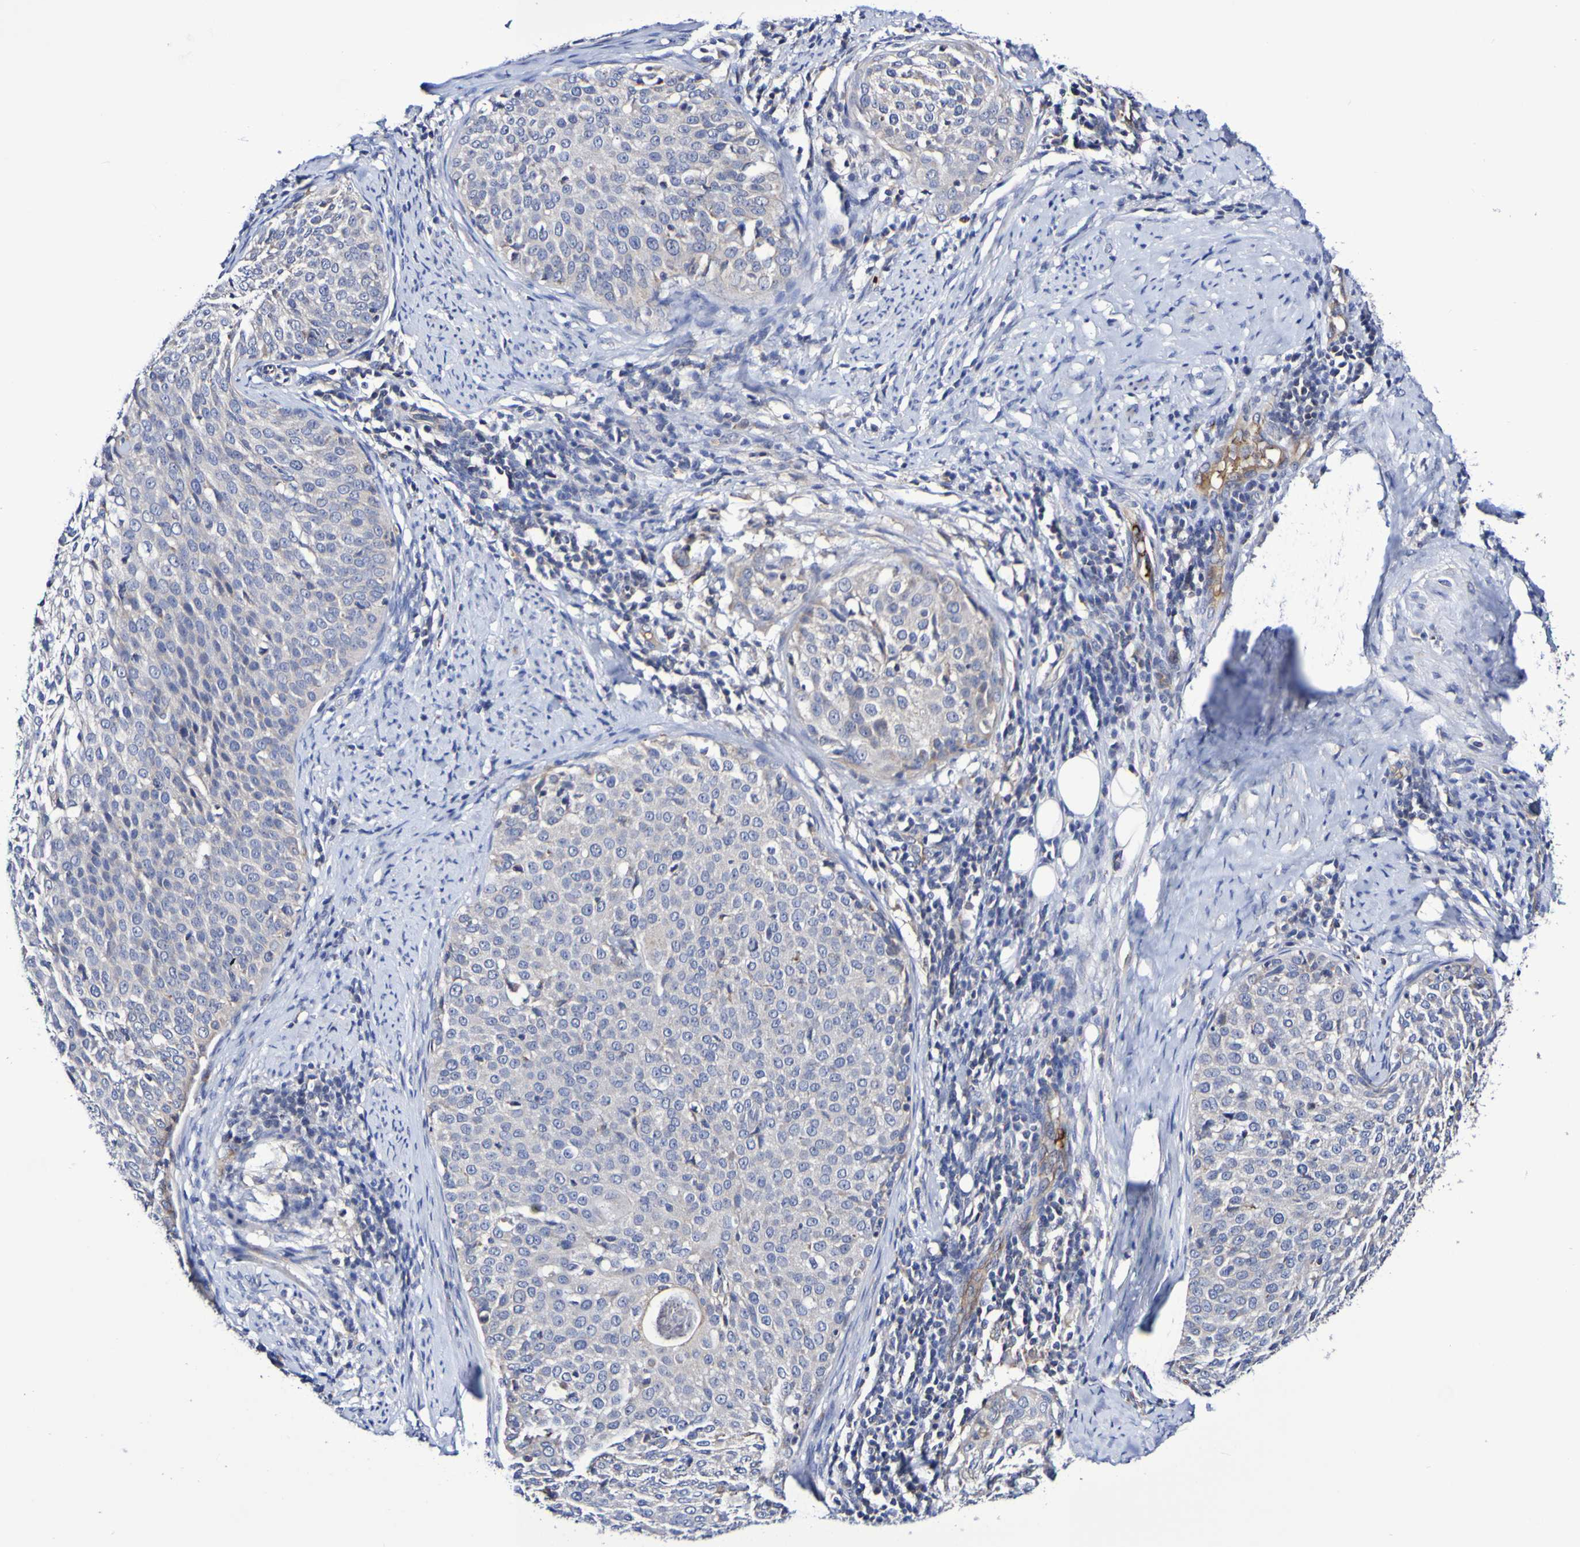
{"staining": {"intensity": "negative", "quantity": "none", "location": "none"}, "tissue": "cervical cancer", "cell_type": "Tumor cells", "image_type": "cancer", "snomed": [{"axis": "morphology", "description": "Squamous cell carcinoma, NOS"}, {"axis": "topography", "description": "Cervix"}], "caption": "An image of human cervical squamous cell carcinoma is negative for staining in tumor cells.", "gene": "WNT4", "patient": {"sex": "female", "age": 51}}